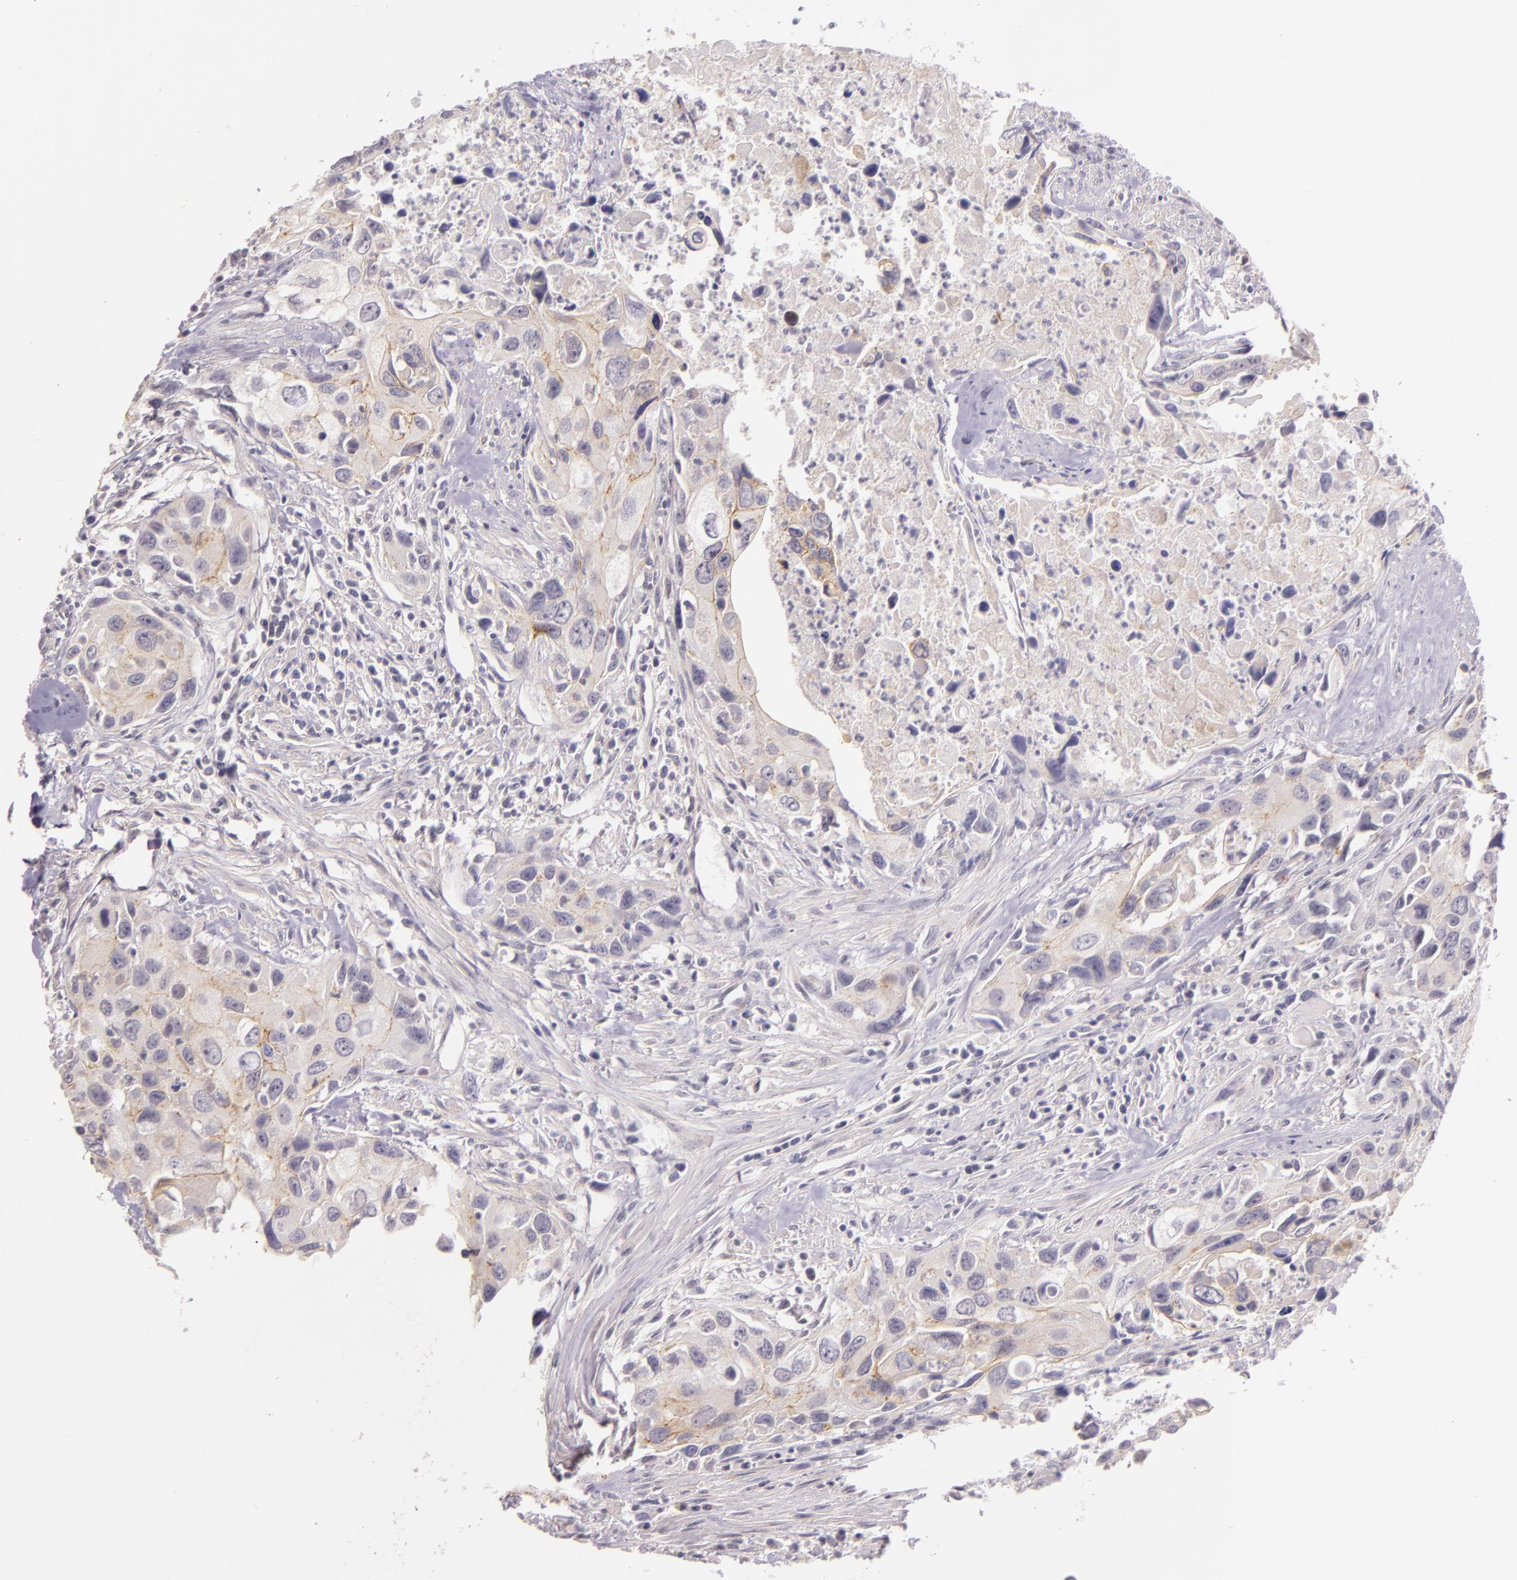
{"staining": {"intensity": "negative", "quantity": "none", "location": "none"}, "tissue": "urothelial cancer", "cell_type": "Tumor cells", "image_type": "cancer", "snomed": [{"axis": "morphology", "description": "Urothelial carcinoma, High grade"}, {"axis": "topography", "description": "Urinary bladder"}], "caption": "IHC image of human urothelial cancer stained for a protein (brown), which displays no positivity in tumor cells.", "gene": "ARMH4", "patient": {"sex": "male", "age": 71}}